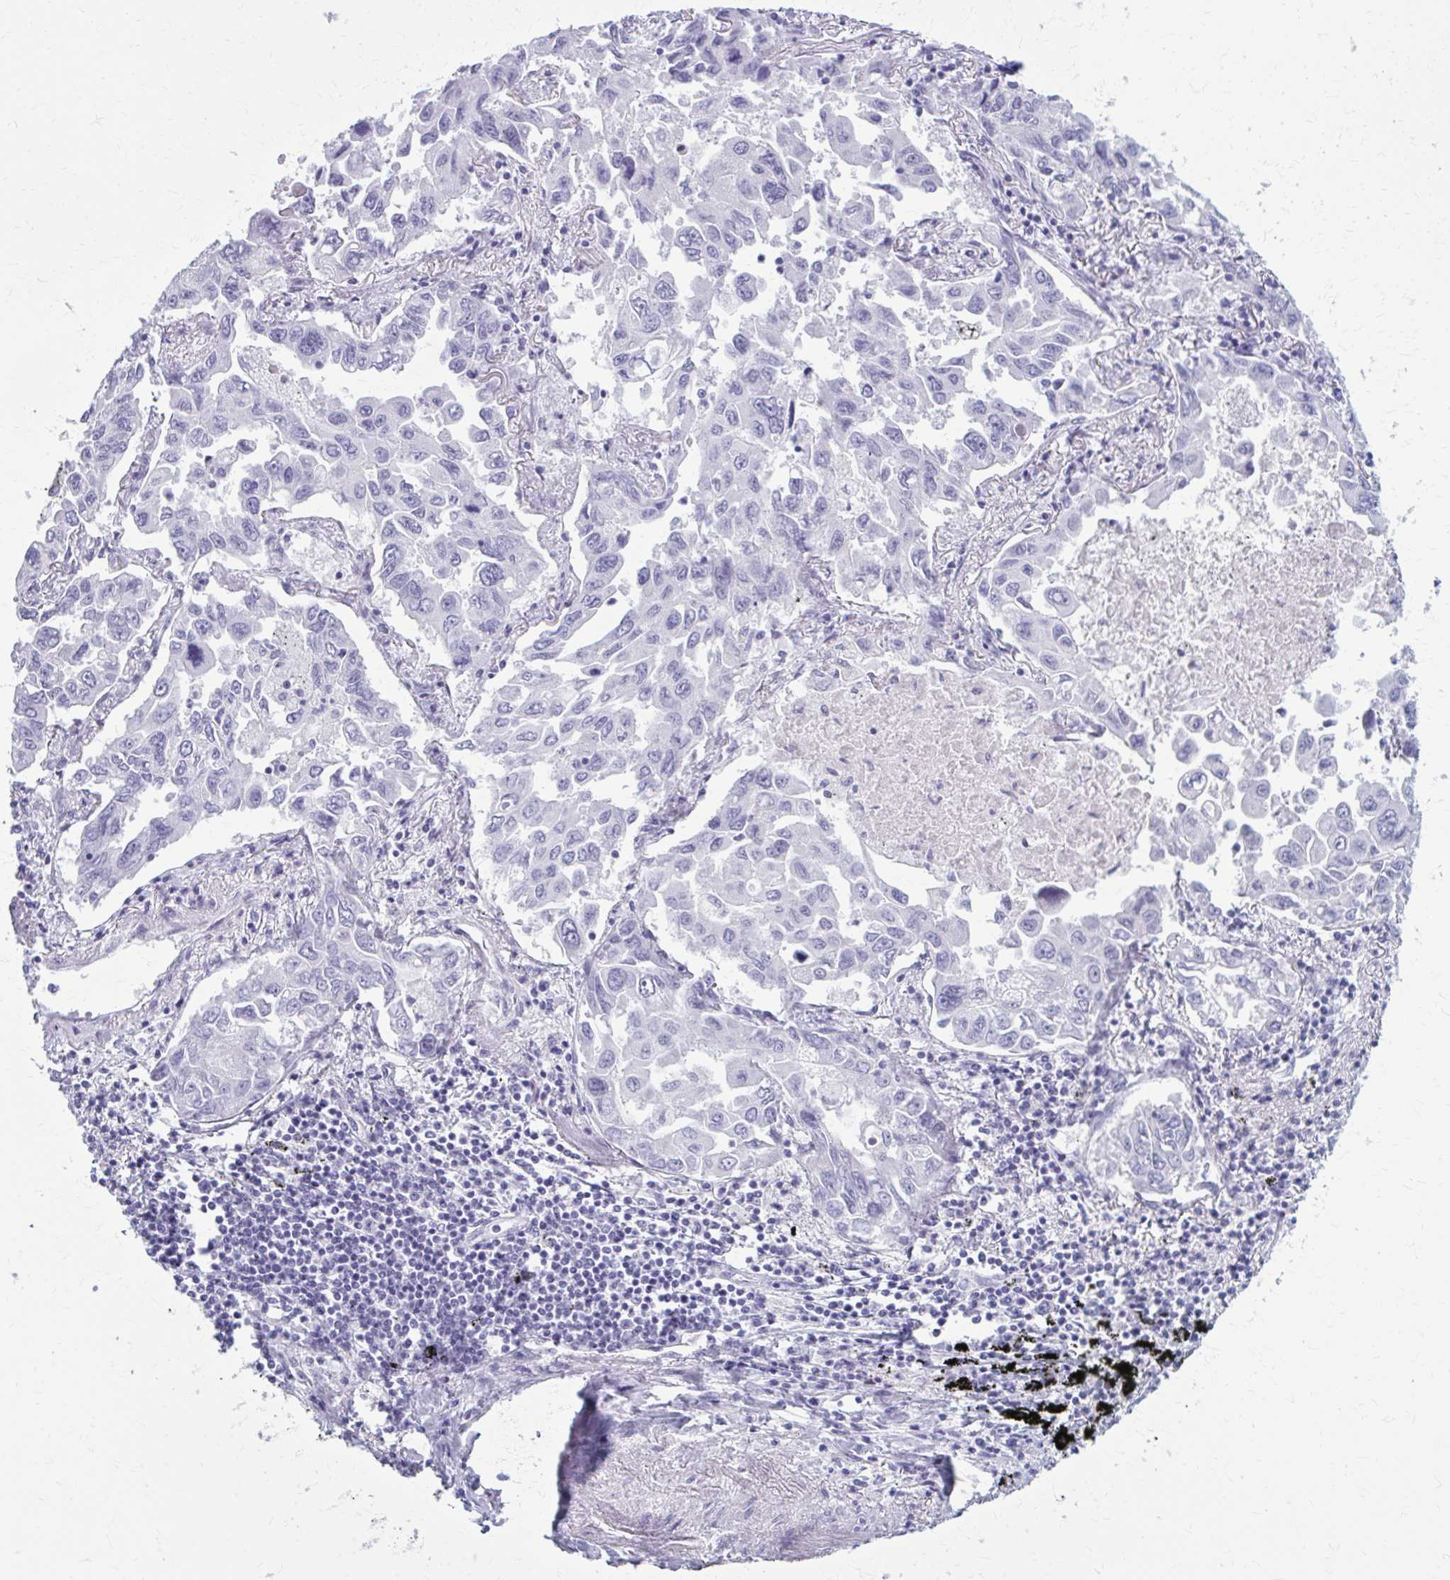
{"staining": {"intensity": "negative", "quantity": "none", "location": "none"}, "tissue": "lung cancer", "cell_type": "Tumor cells", "image_type": "cancer", "snomed": [{"axis": "morphology", "description": "Adenocarcinoma, NOS"}, {"axis": "topography", "description": "Lung"}], "caption": "DAB immunohistochemical staining of human lung cancer (adenocarcinoma) shows no significant expression in tumor cells.", "gene": "ZDHHC7", "patient": {"sex": "male", "age": 64}}